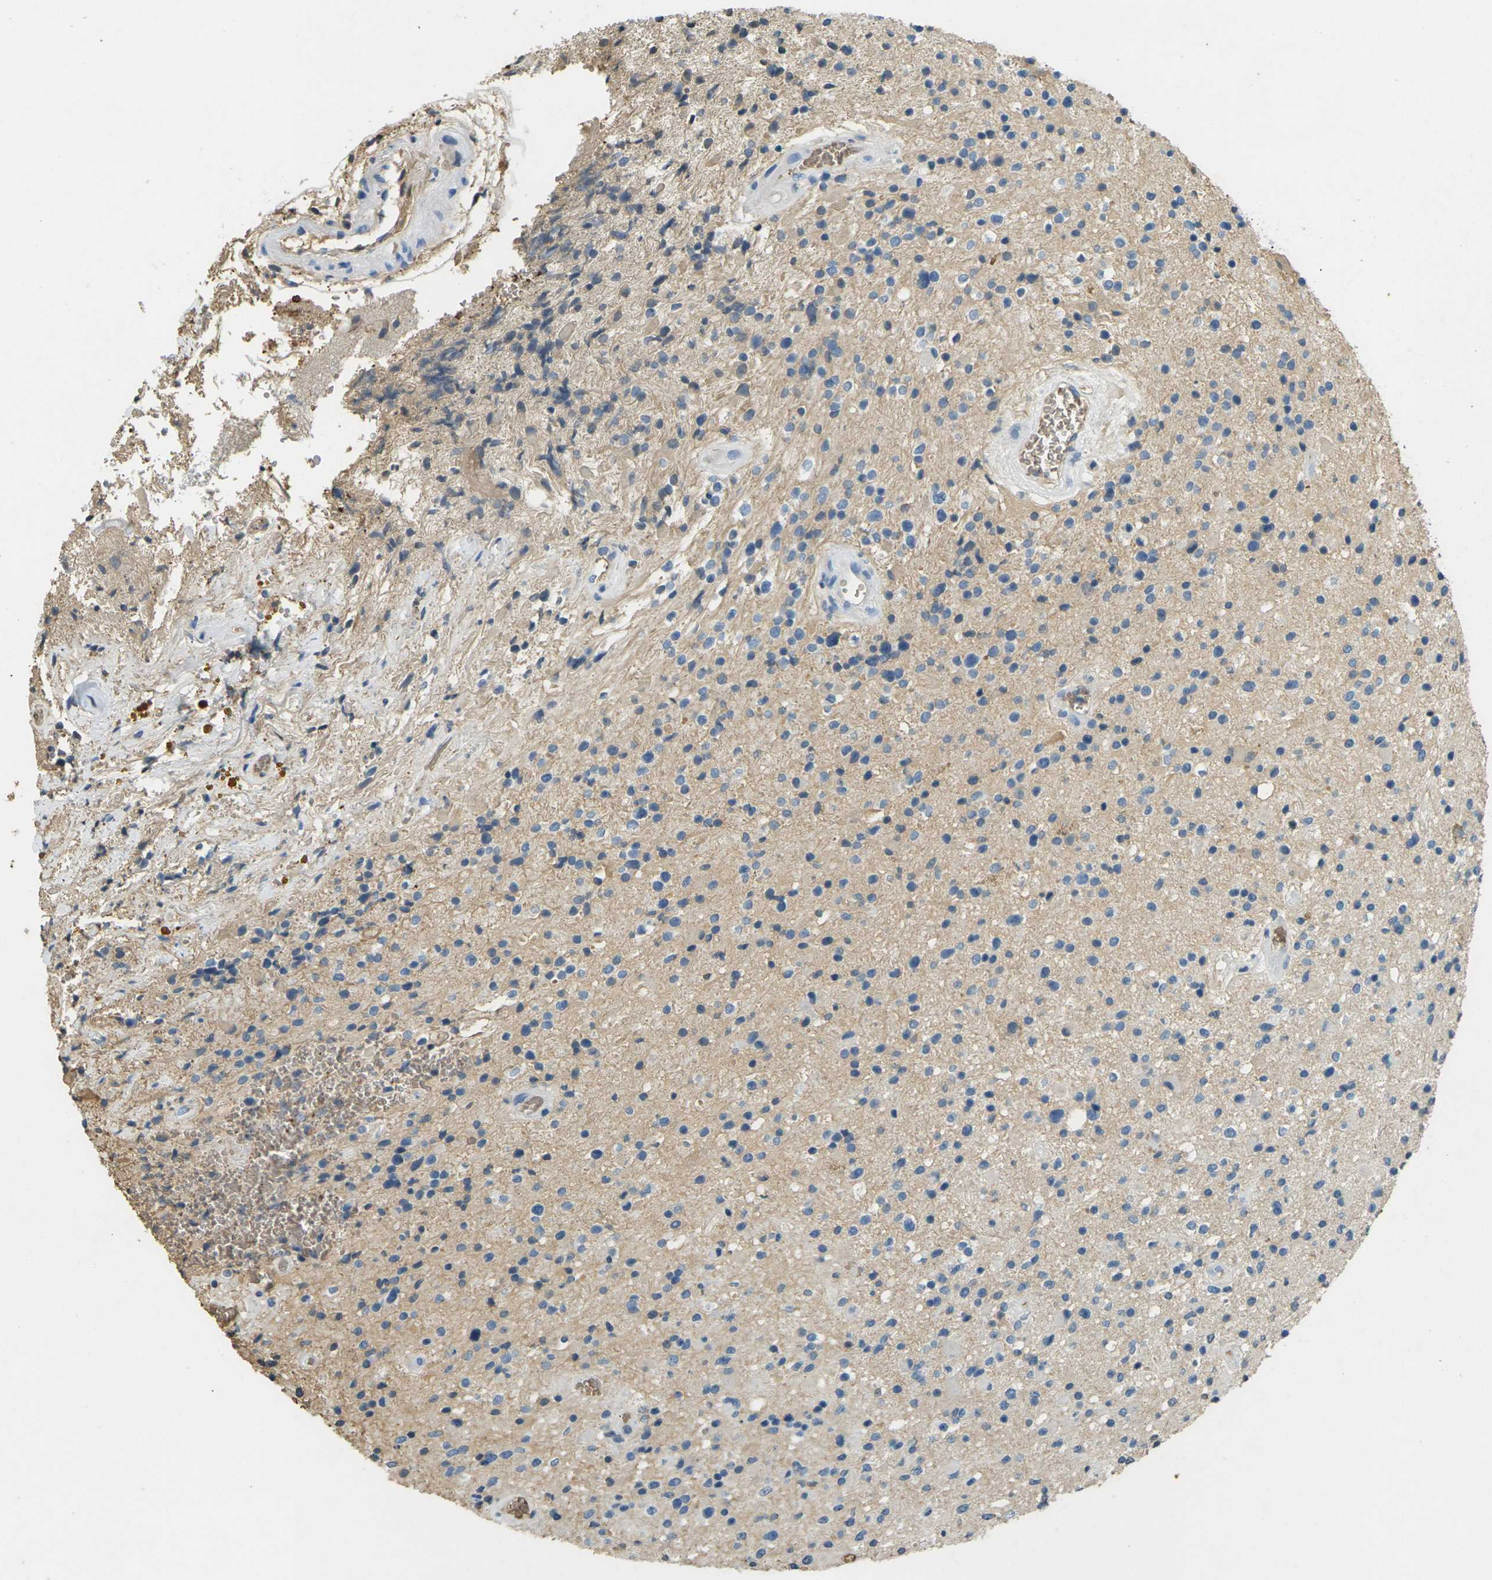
{"staining": {"intensity": "negative", "quantity": "none", "location": "none"}, "tissue": "glioma", "cell_type": "Tumor cells", "image_type": "cancer", "snomed": [{"axis": "morphology", "description": "Glioma, malignant, High grade"}, {"axis": "topography", "description": "Brain"}], "caption": "DAB (3,3'-diaminobenzidine) immunohistochemical staining of glioma demonstrates no significant positivity in tumor cells.", "gene": "HBB", "patient": {"sex": "male", "age": 33}}